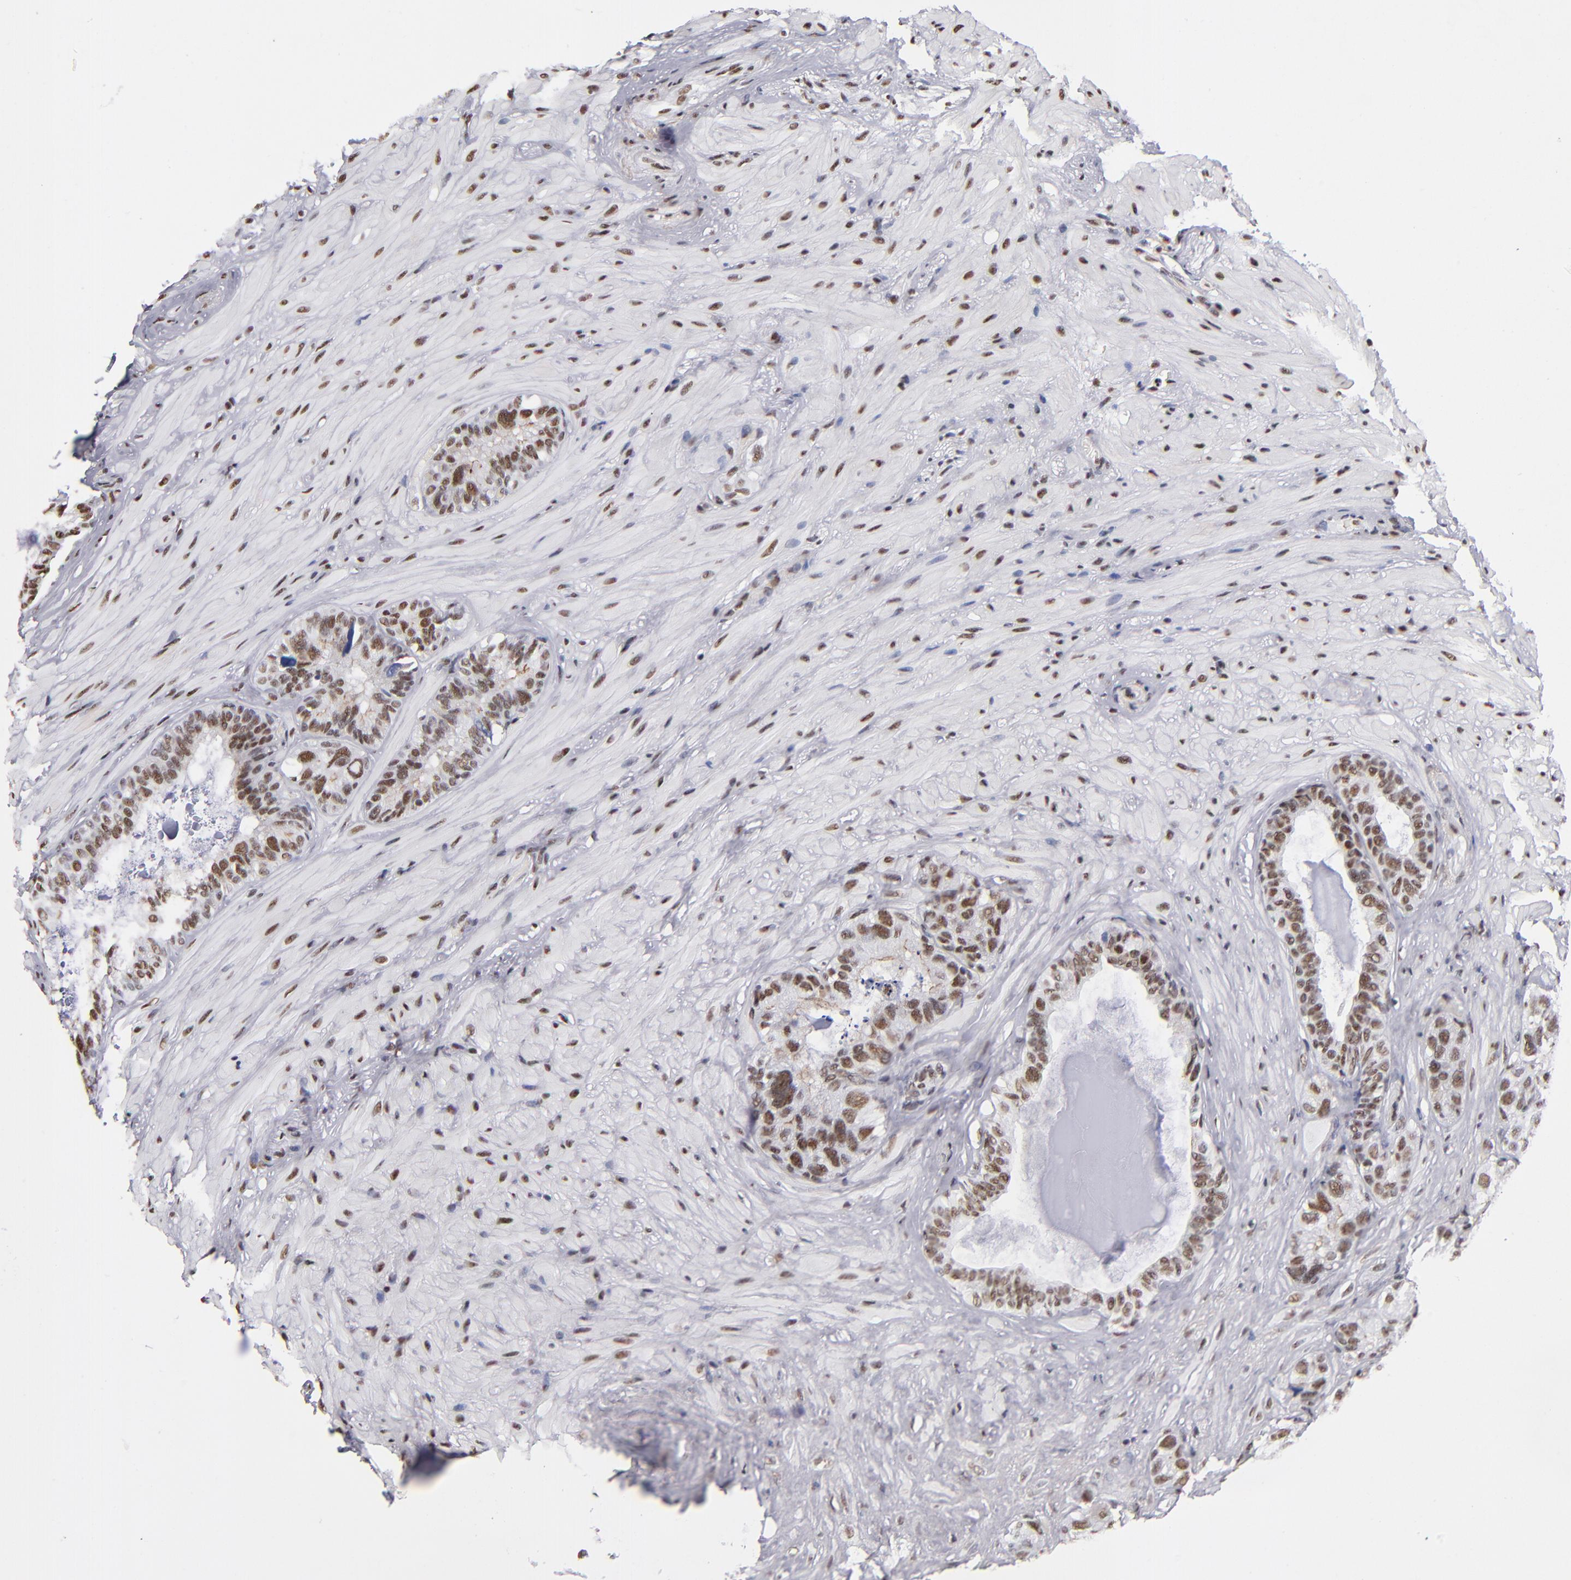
{"staining": {"intensity": "strong", "quantity": ">75%", "location": "nuclear"}, "tissue": "seminal vesicle", "cell_type": "Glandular cells", "image_type": "normal", "snomed": [{"axis": "morphology", "description": "Normal tissue, NOS"}, {"axis": "topography", "description": "Seminal veicle"}], "caption": "Protein analysis of unremarkable seminal vesicle shows strong nuclear staining in about >75% of glandular cells. The protein is stained brown, and the nuclei are stained in blue (DAB IHC with brightfield microscopy, high magnification).", "gene": "MN1", "patient": {"sex": "male", "age": 63}}